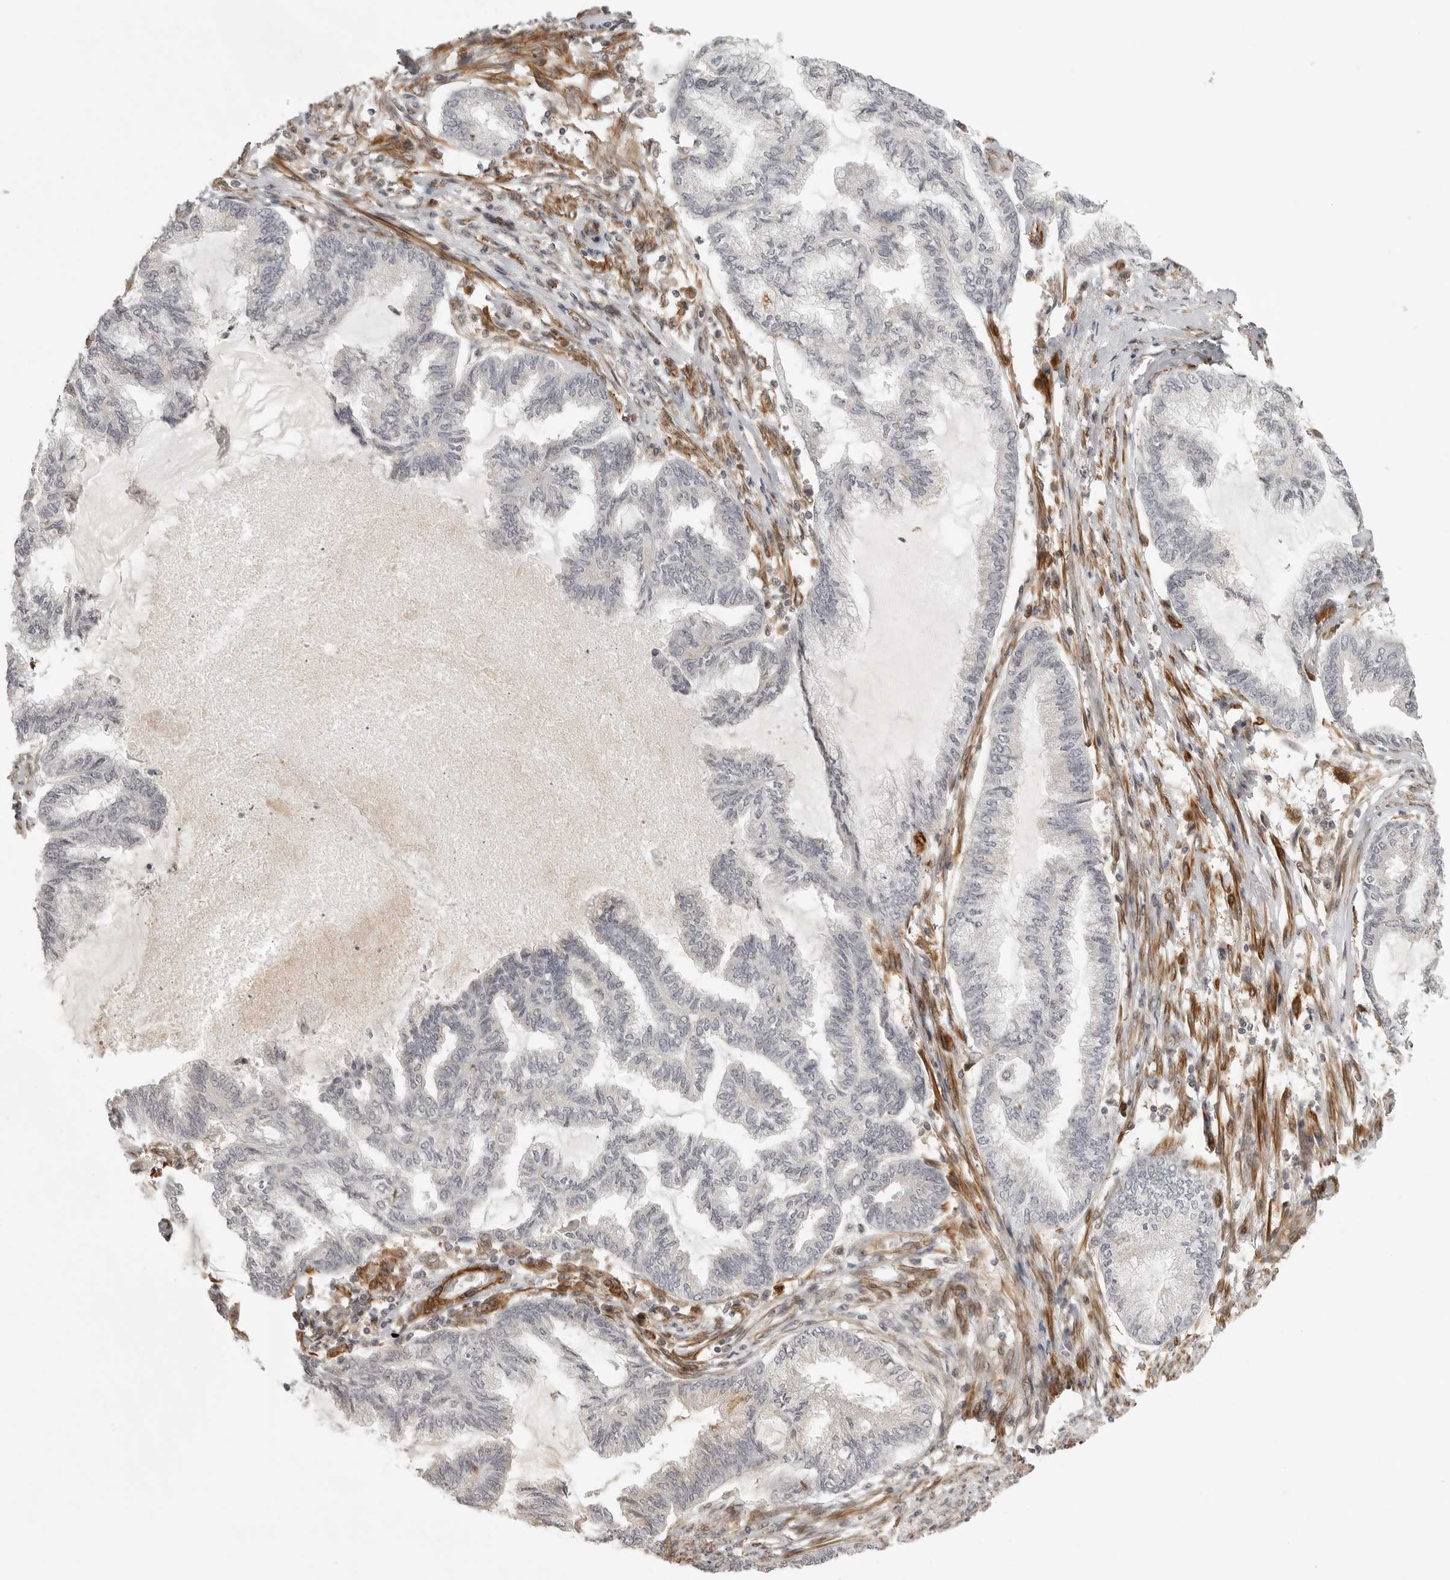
{"staining": {"intensity": "negative", "quantity": "none", "location": "none"}, "tissue": "endometrial cancer", "cell_type": "Tumor cells", "image_type": "cancer", "snomed": [{"axis": "morphology", "description": "Adenocarcinoma, NOS"}, {"axis": "topography", "description": "Endometrium"}], "caption": "This image is of endometrial cancer stained with immunohistochemistry to label a protein in brown with the nuclei are counter-stained blue. There is no expression in tumor cells. Nuclei are stained in blue.", "gene": "TUT4", "patient": {"sex": "female", "age": 86}}